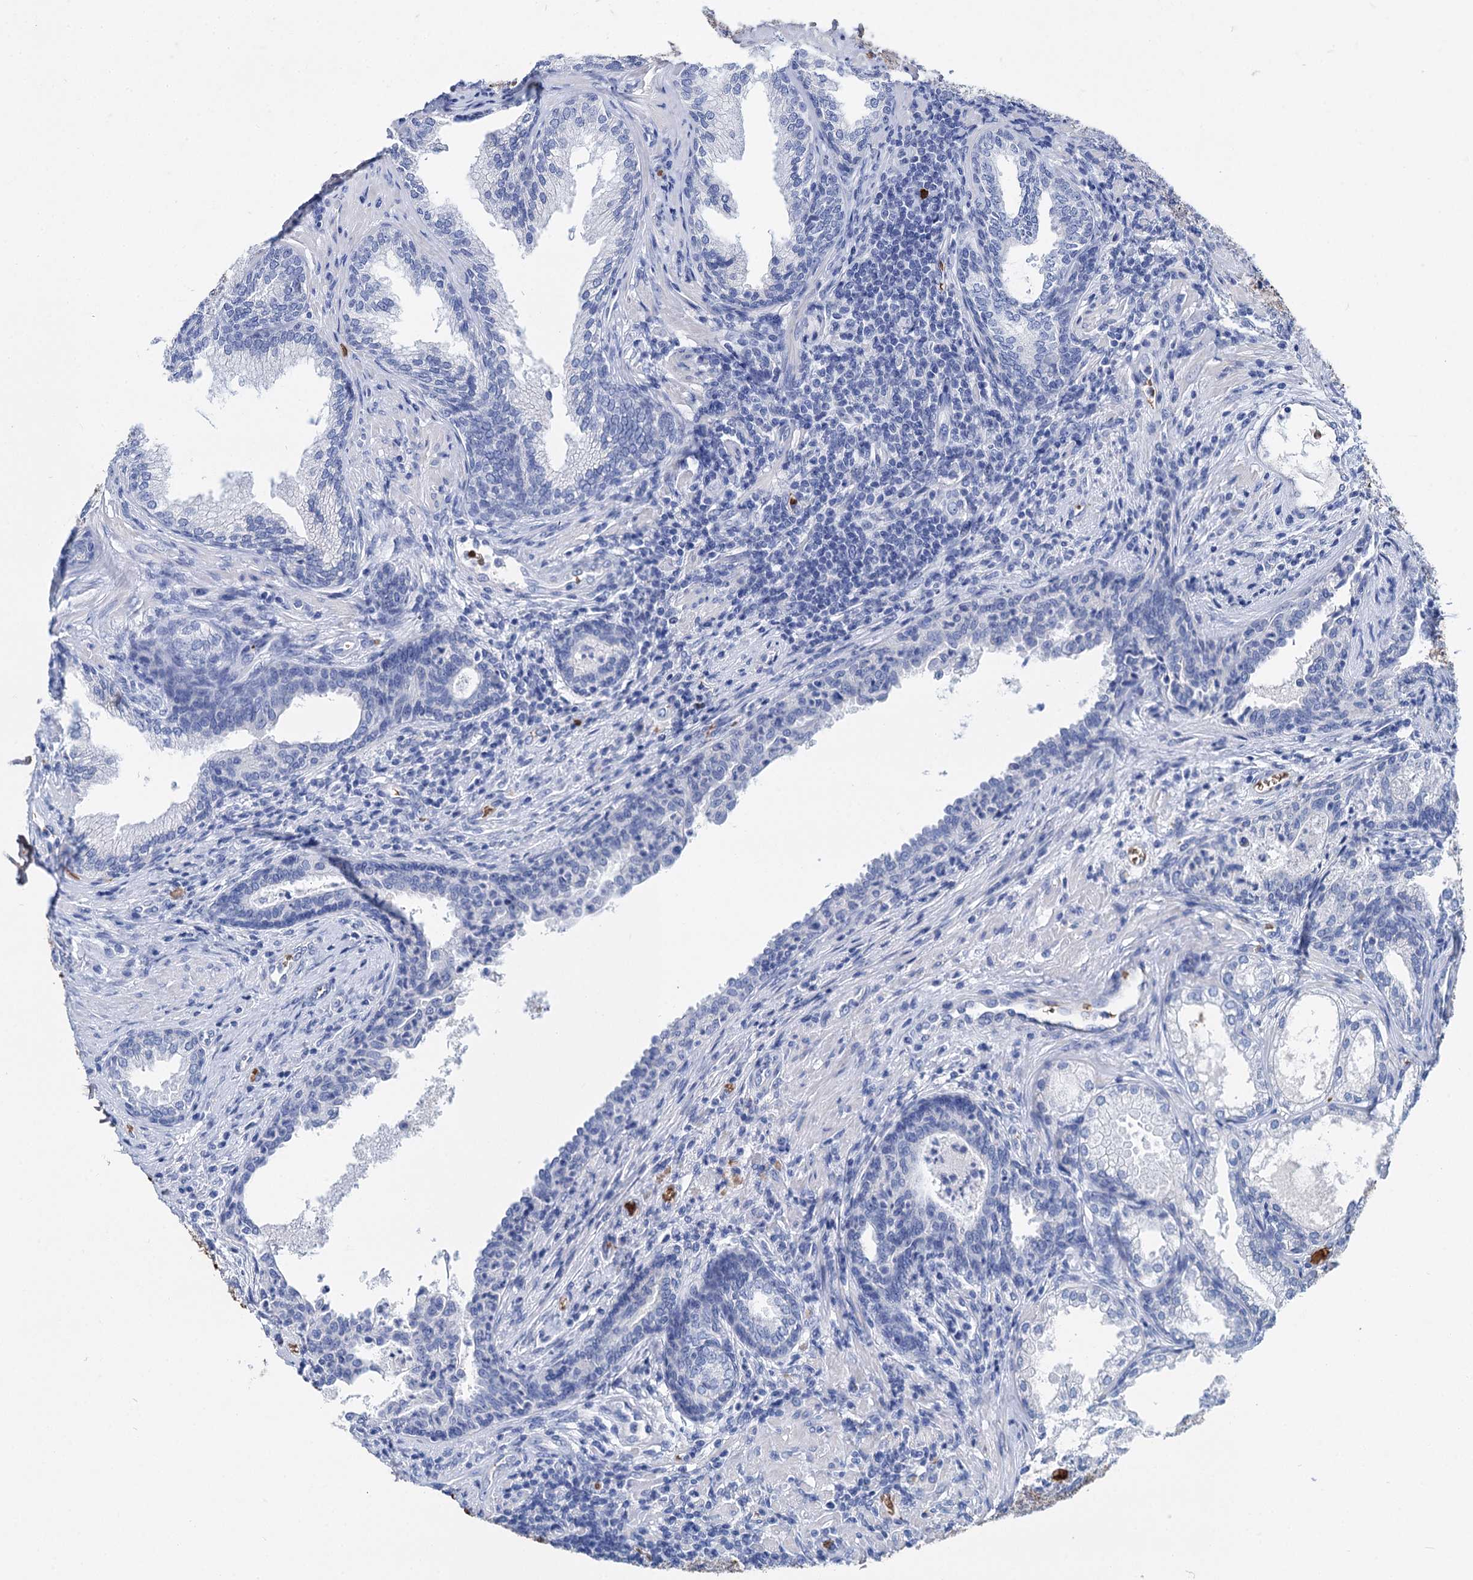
{"staining": {"intensity": "negative", "quantity": "none", "location": "none"}, "tissue": "prostate", "cell_type": "Glandular cells", "image_type": "normal", "snomed": [{"axis": "morphology", "description": "Normal tissue, NOS"}, {"axis": "topography", "description": "Prostate"}], "caption": "Immunohistochemistry image of unremarkable prostate: prostate stained with DAB shows no significant protein staining in glandular cells. (Immunohistochemistry, brightfield microscopy, high magnification).", "gene": "RPUSD3", "patient": {"sex": "male", "age": 76}}